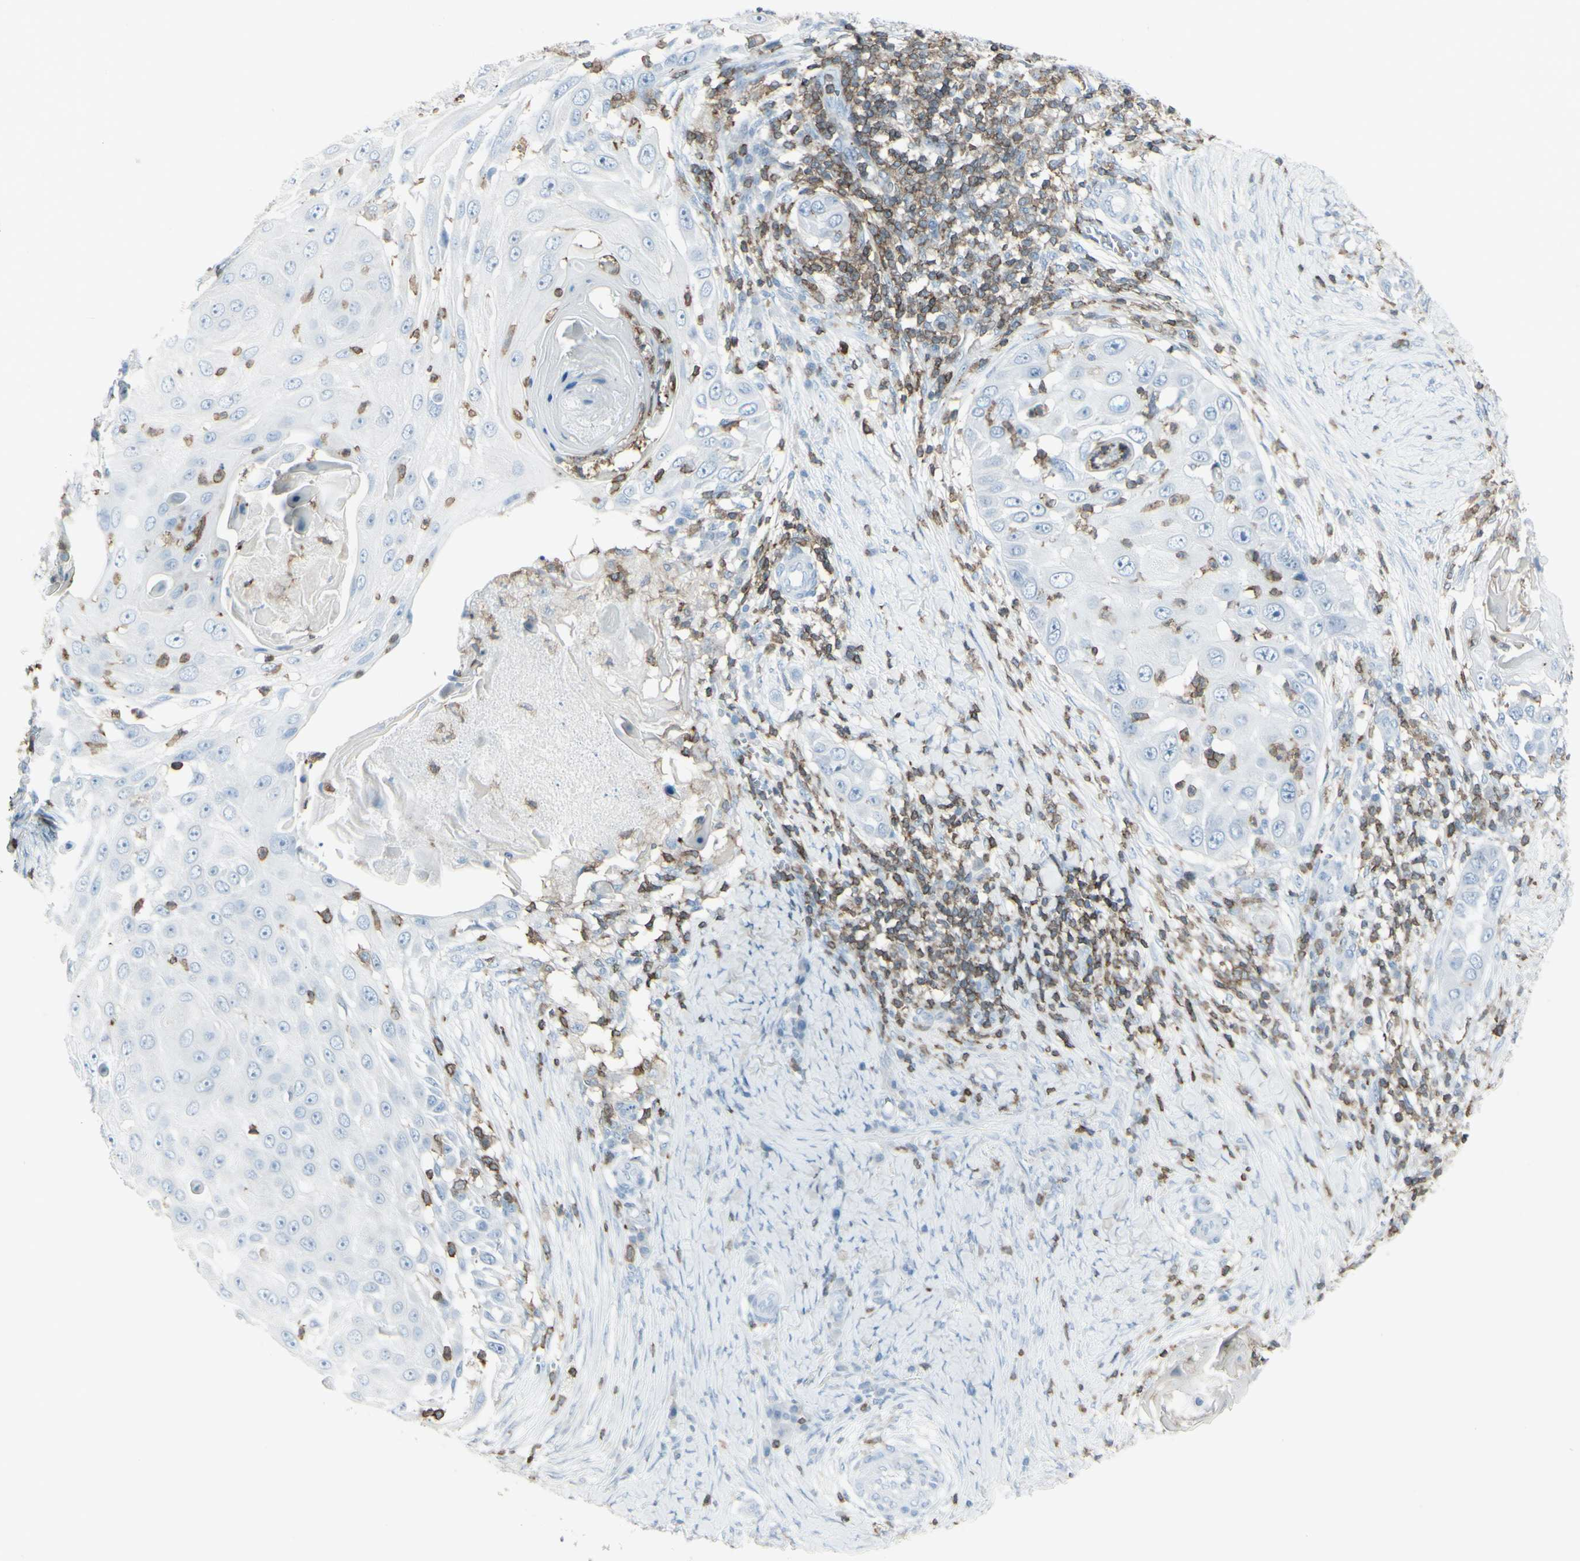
{"staining": {"intensity": "negative", "quantity": "none", "location": "none"}, "tissue": "skin cancer", "cell_type": "Tumor cells", "image_type": "cancer", "snomed": [{"axis": "morphology", "description": "Squamous cell carcinoma, NOS"}, {"axis": "topography", "description": "Skin"}], "caption": "Immunohistochemistry histopathology image of human skin cancer stained for a protein (brown), which reveals no positivity in tumor cells. (DAB (3,3'-diaminobenzidine) immunohistochemistry (IHC) visualized using brightfield microscopy, high magnification).", "gene": "NRG1", "patient": {"sex": "female", "age": 44}}